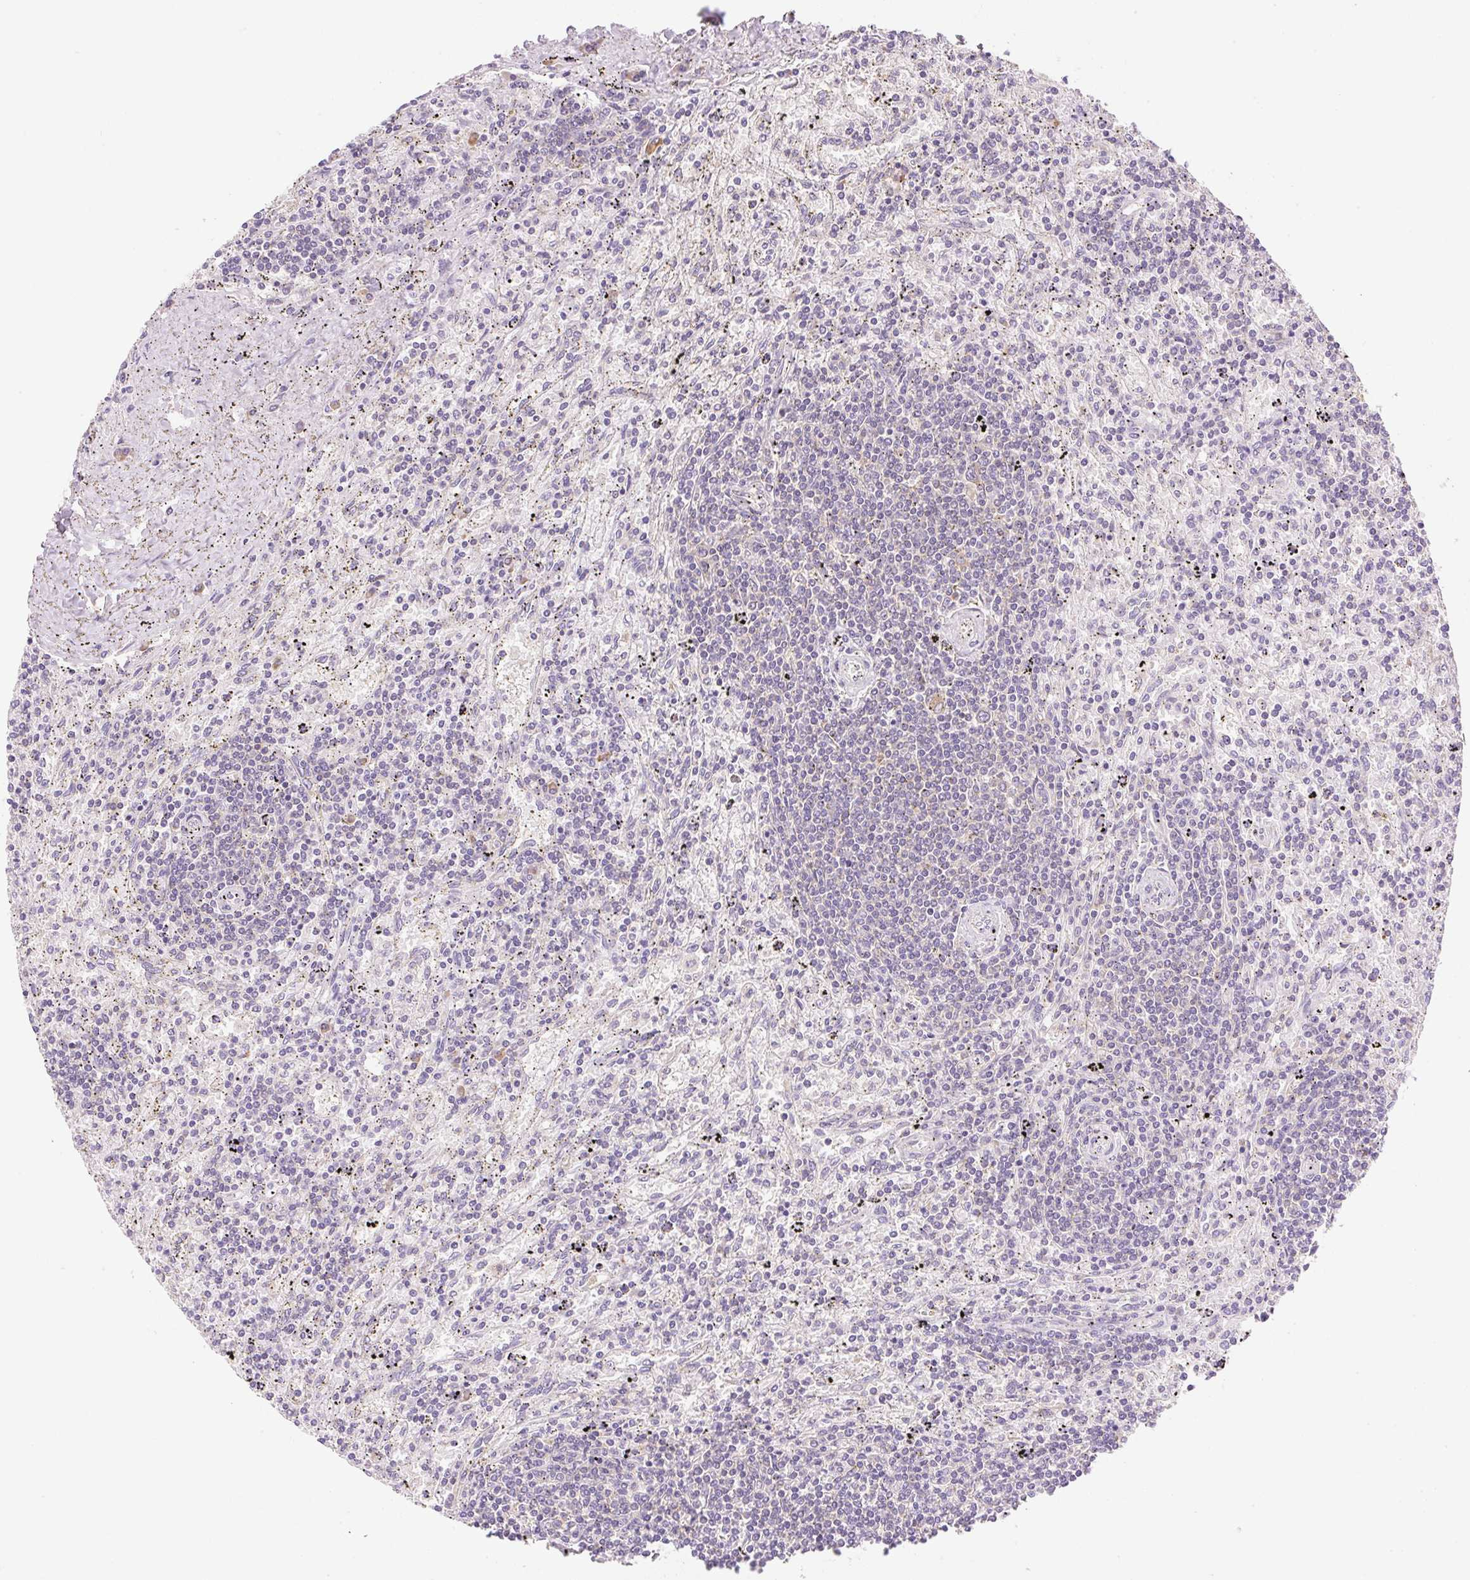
{"staining": {"intensity": "negative", "quantity": "none", "location": "none"}, "tissue": "lymphoma", "cell_type": "Tumor cells", "image_type": "cancer", "snomed": [{"axis": "morphology", "description": "Malignant lymphoma, non-Hodgkin's type, Low grade"}, {"axis": "topography", "description": "Spleen"}], "caption": "Tumor cells are negative for brown protein staining in low-grade malignant lymphoma, non-Hodgkin's type.", "gene": "RPL18A", "patient": {"sex": "male", "age": 76}}